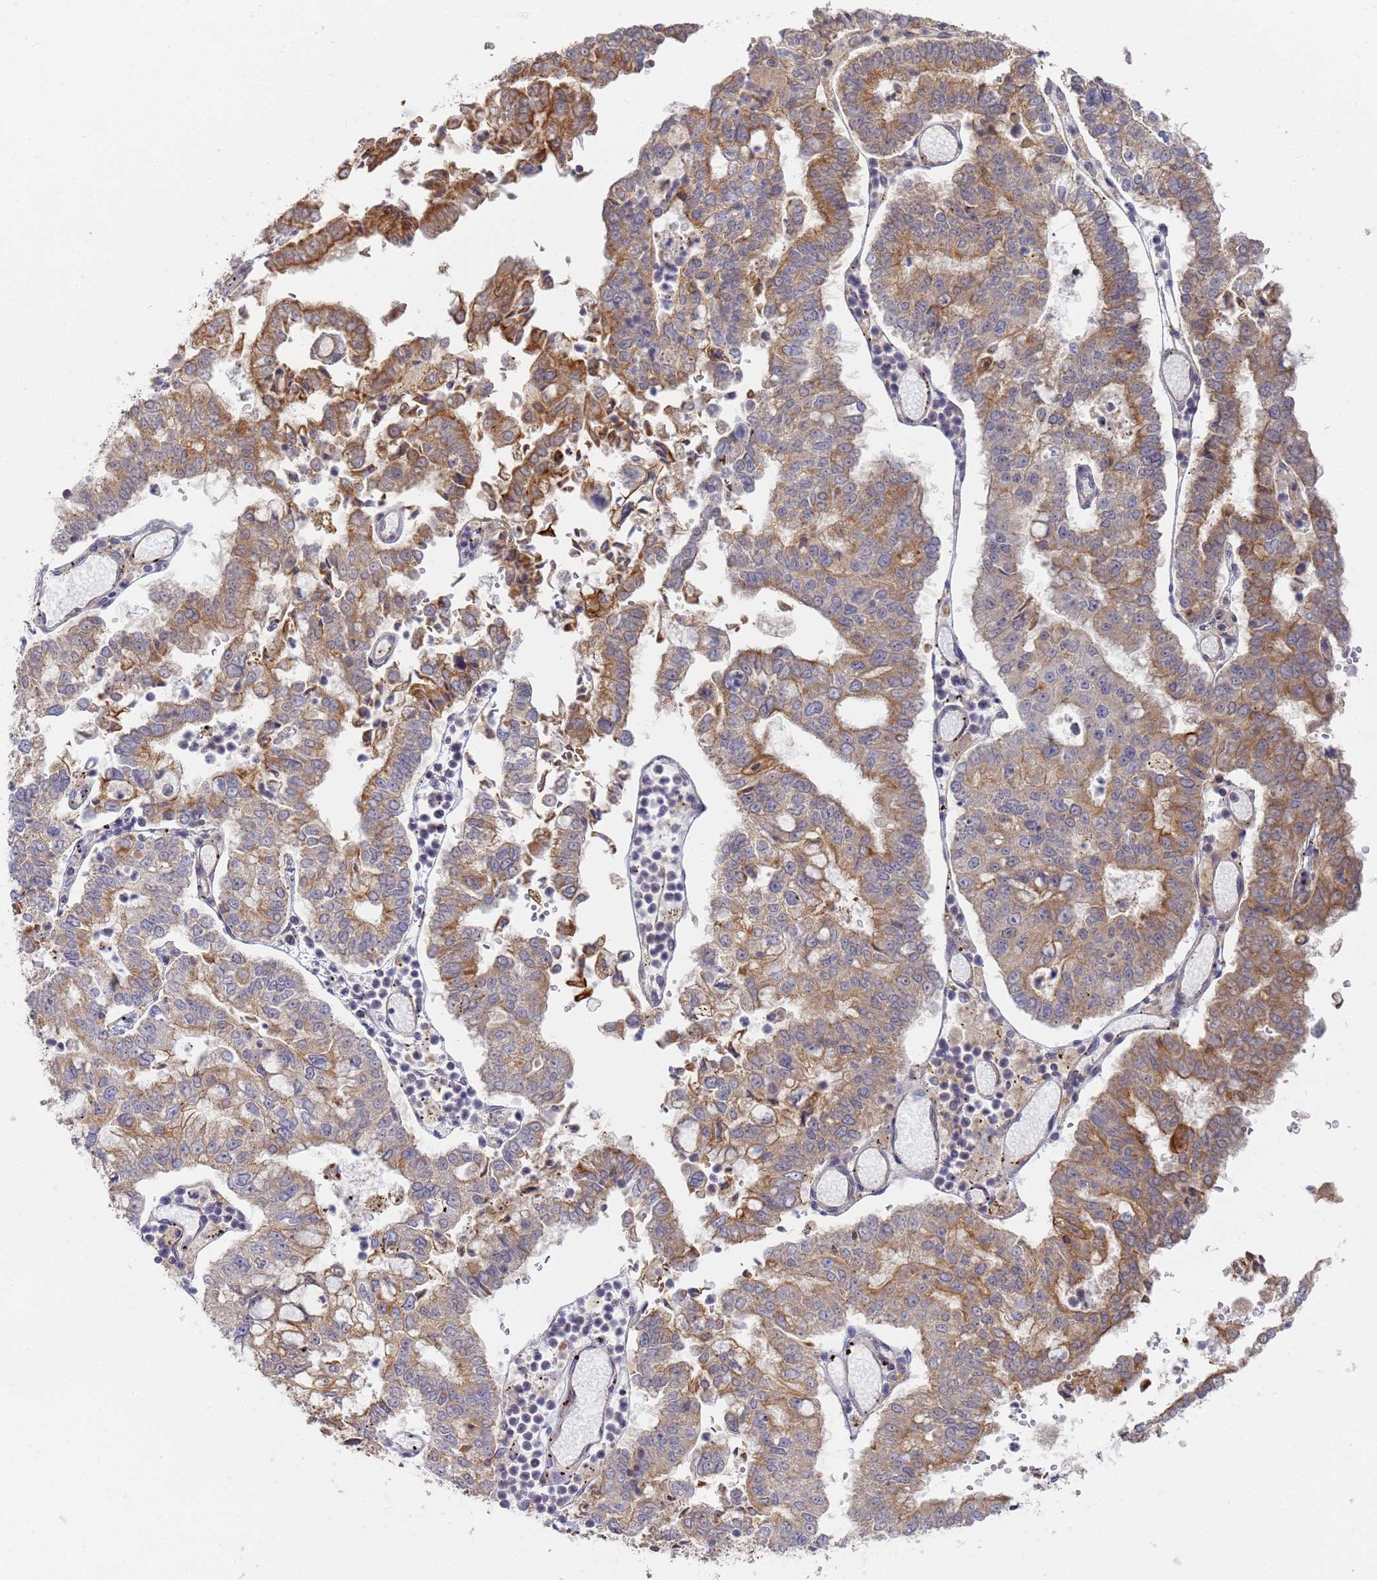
{"staining": {"intensity": "moderate", "quantity": "25%-75%", "location": "cytoplasmic/membranous"}, "tissue": "stomach cancer", "cell_type": "Tumor cells", "image_type": "cancer", "snomed": [{"axis": "morphology", "description": "Adenocarcinoma, NOS"}, {"axis": "topography", "description": "Stomach"}], "caption": "High-magnification brightfield microscopy of stomach adenocarcinoma stained with DAB (brown) and counterstained with hematoxylin (blue). tumor cells exhibit moderate cytoplasmic/membranous positivity is appreciated in about25%-75% of cells. The staining was performed using DAB (3,3'-diaminobenzidine), with brown indicating positive protein expression. Nuclei are stained blue with hematoxylin.", "gene": "SHARPIN", "patient": {"sex": "male", "age": 76}}